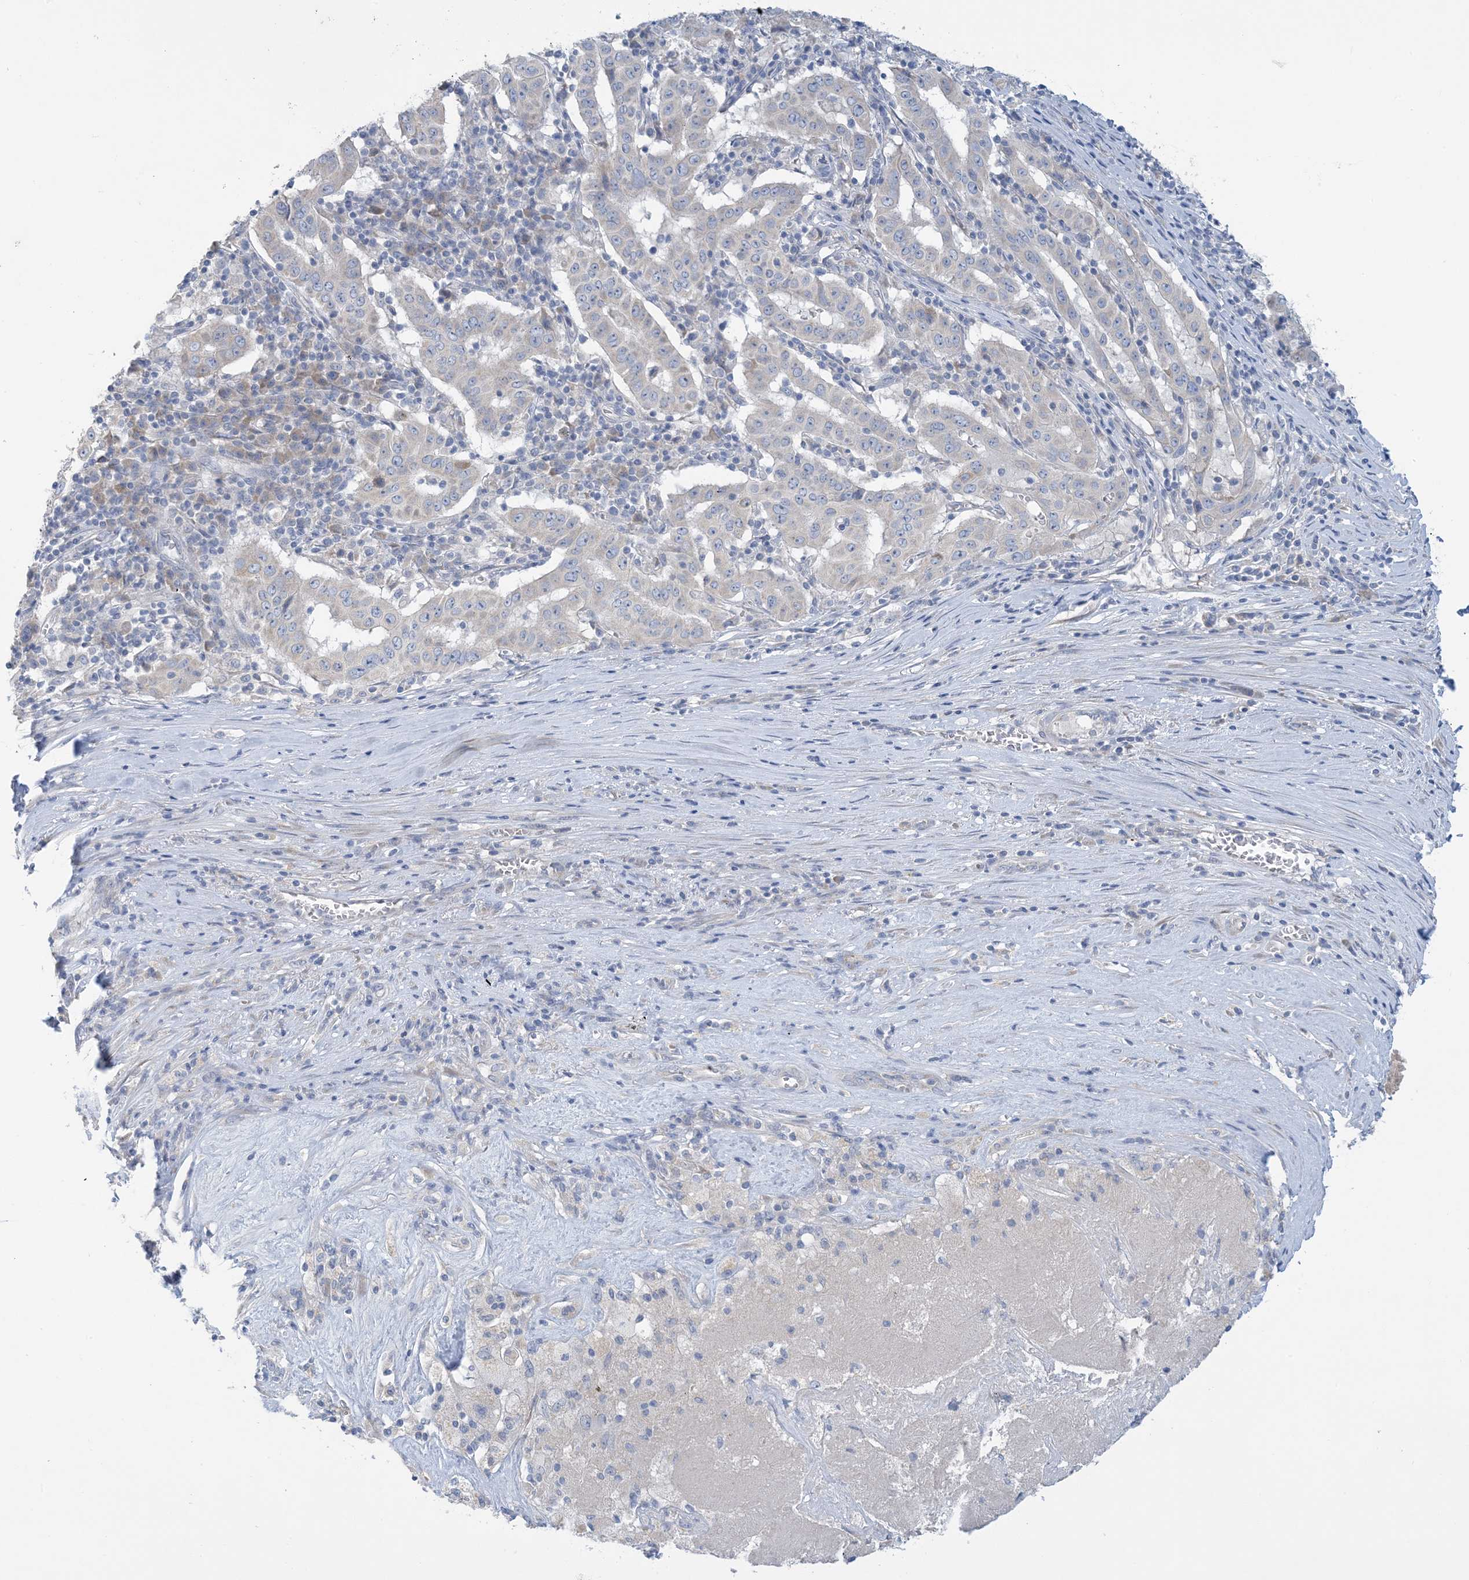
{"staining": {"intensity": "negative", "quantity": "none", "location": "none"}, "tissue": "pancreatic cancer", "cell_type": "Tumor cells", "image_type": "cancer", "snomed": [{"axis": "morphology", "description": "Adenocarcinoma, NOS"}, {"axis": "topography", "description": "Pancreas"}], "caption": "This is a photomicrograph of immunohistochemistry (IHC) staining of adenocarcinoma (pancreatic), which shows no staining in tumor cells. The staining is performed using DAB brown chromogen with nuclei counter-stained in using hematoxylin.", "gene": "ZCCHC18", "patient": {"sex": "male", "age": 63}}